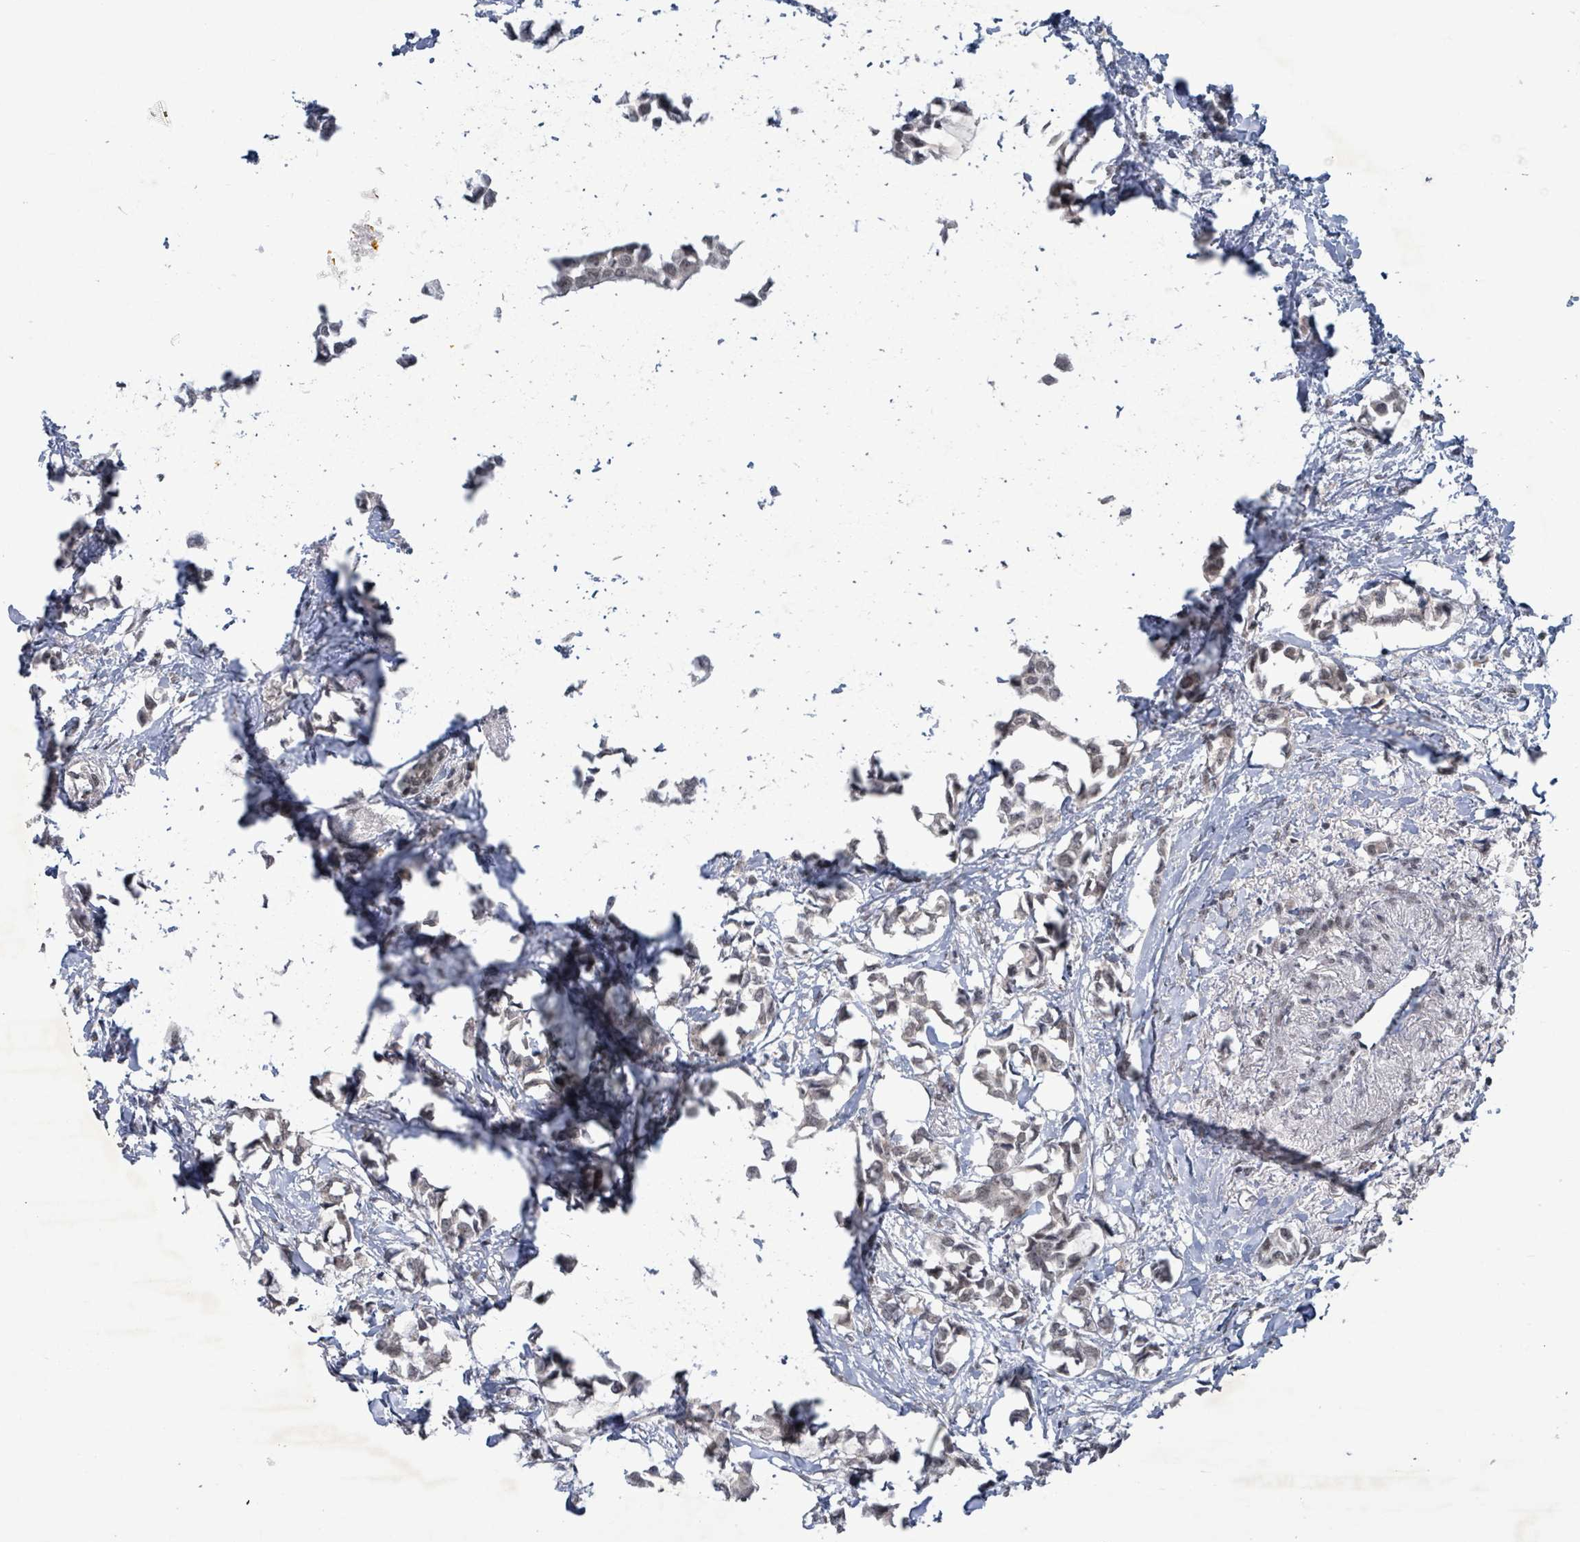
{"staining": {"intensity": "weak", "quantity": "25%-75%", "location": "nuclear"}, "tissue": "breast cancer", "cell_type": "Tumor cells", "image_type": "cancer", "snomed": [{"axis": "morphology", "description": "Duct carcinoma"}, {"axis": "topography", "description": "Breast"}], "caption": "An immunohistochemistry (IHC) micrograph of tumor tissue is shown. Protein staining in brown shows weak nuclear positivity in breast cancer within tumor cells. The staining was performed using DAB (3,3'-diaminobenzidine) to visualize the protein expression in brown, while the nuclei were stained in blue with hematoxylin (Magnification: 20x).", "gene": "BANP", "patient": {"sex": "female", "age": 73}}